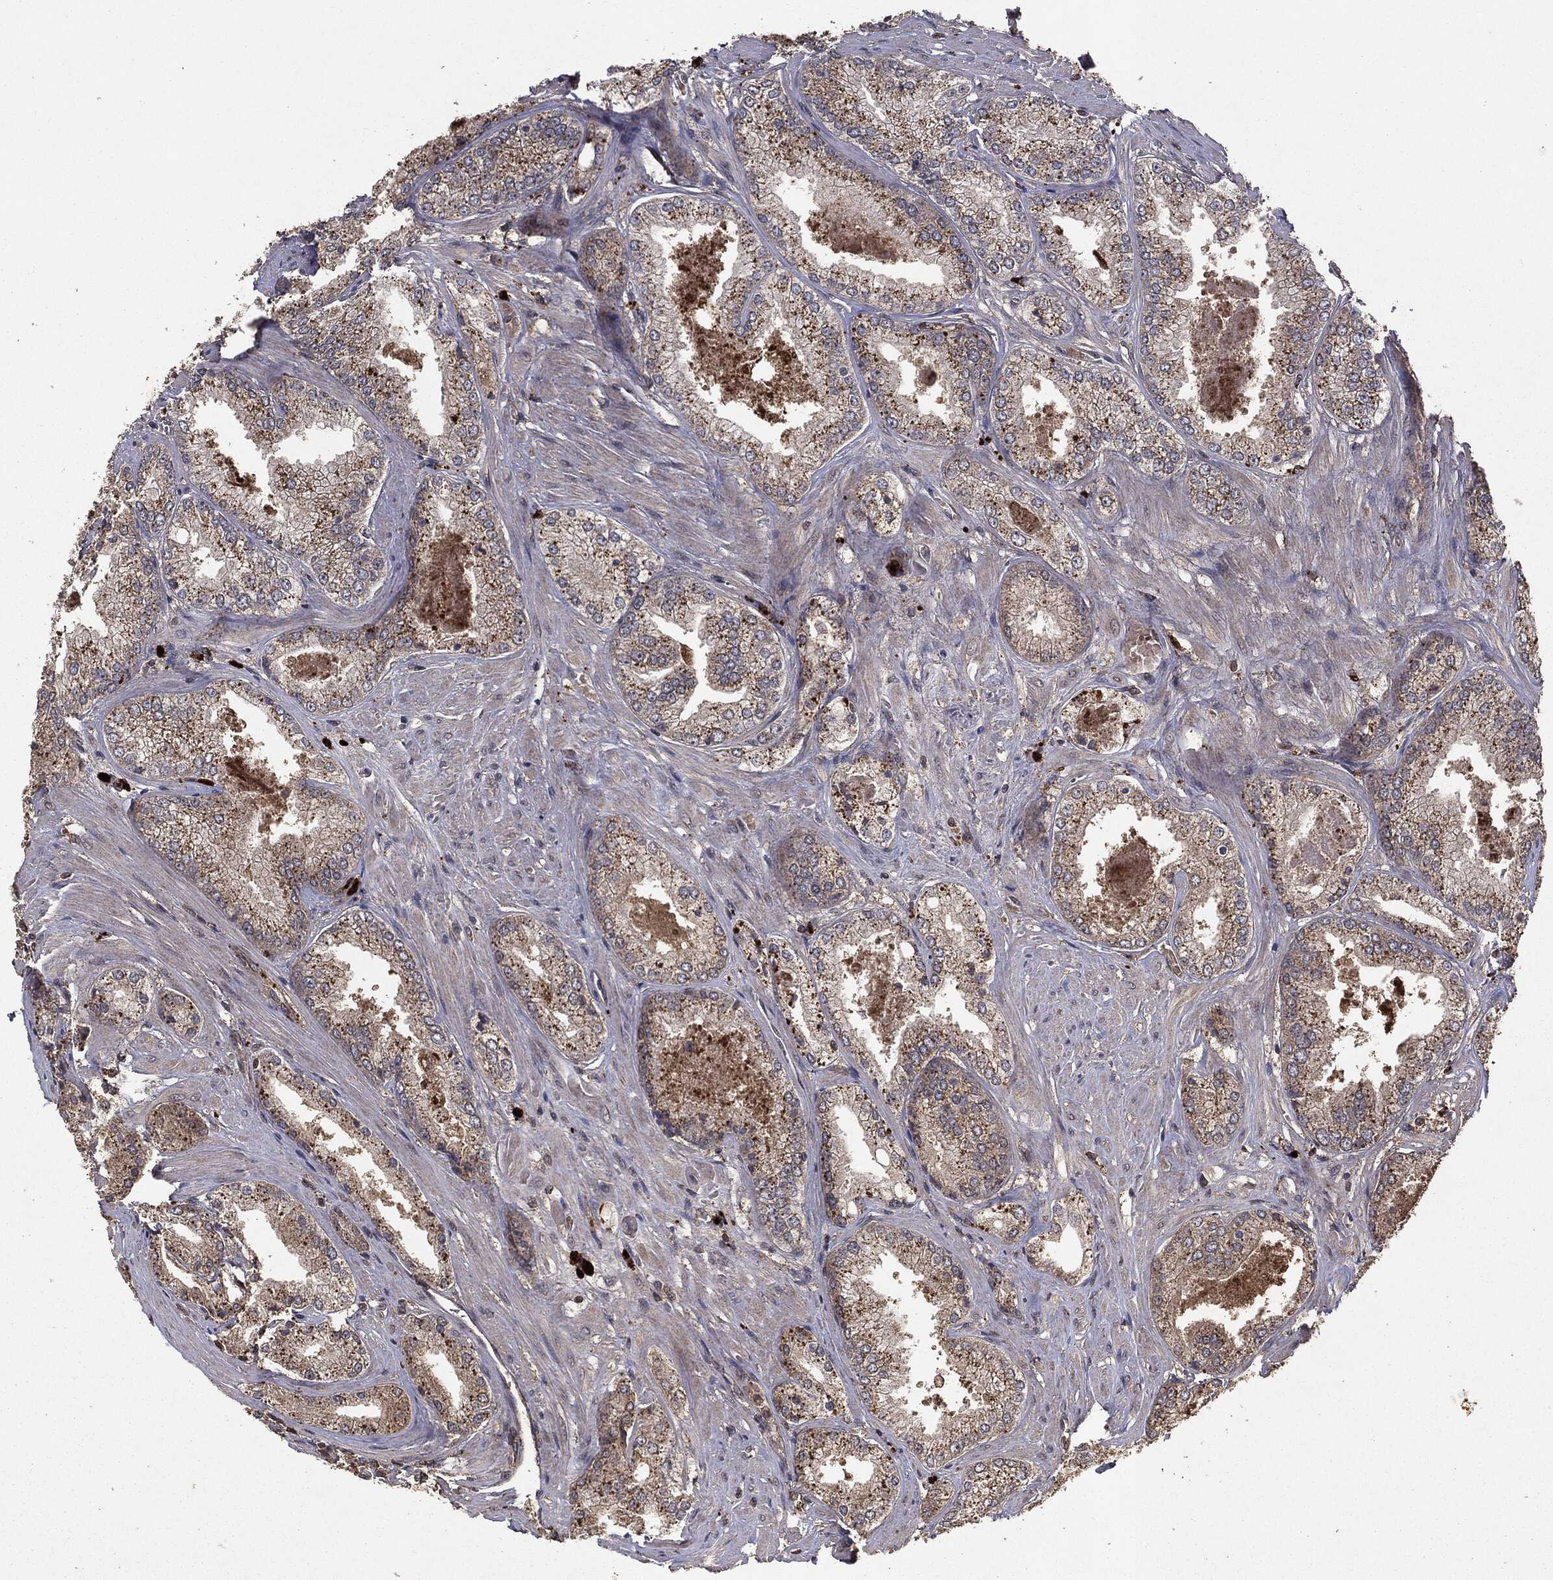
{"staining": {"intensity": "negative", "quantity": "none", "location": "none"}, "tissue": "prostate cancer", "cell_type": "Tumor cells", "image_type": "cancer", "snomed": [{"axis": "morphology", "description": "Adenocarcinoma, Low grade"}, {"axis": "topography", "description": "Prostate"}], "caption": "An immunohistochemistry image of prostate cancer (low-grade adenocarcinoma) is shown. There is no staining in tumor cells of prostate cancer (low-grade adenocarcinoma).", "gene": "MTOR", "patient": {"sex": "male", "age": 68}}